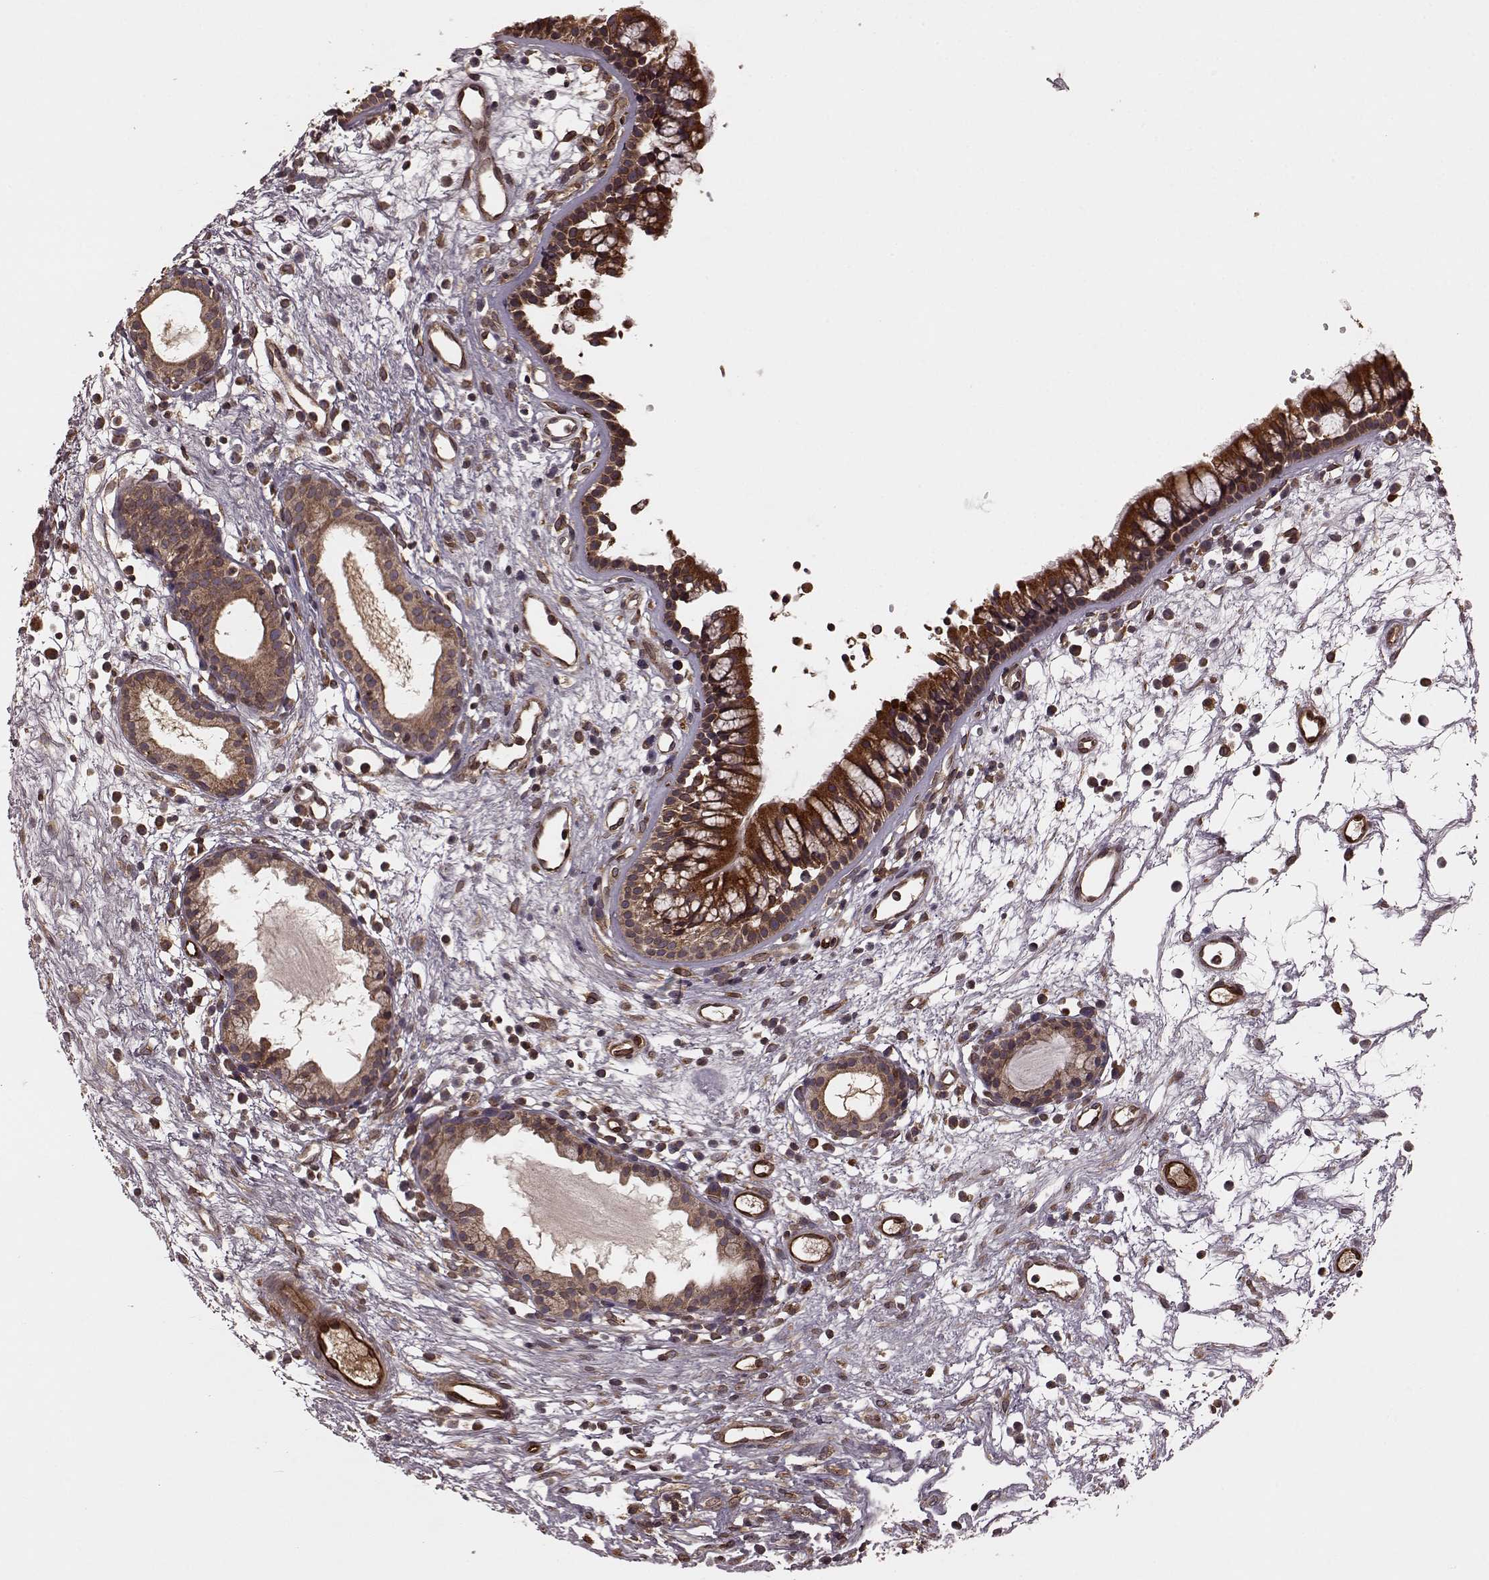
{"staining": {"intensity": "strong", "quantity": ">75%", "location": "cytoplasmic/membranous"}, "tissue": "nasopharynx", "cell_type": "Respiratory epithelial cells", "image_type": "normal", "snomed": [{"axis": "morphology", "description": "Normal tissue, NOS"}, {"axis": "topography", "description": "Nasopharynx"}], "caption": "Immunohistochemistry (IHC) (DAB) staining of benign human nasopharynx displays strong cytoplasmic/membranous protein positivity in about >75% of respiratory epithelial cells.", "gene": "AGPAT1", "patient": {"sex": "male", "age": 77}}